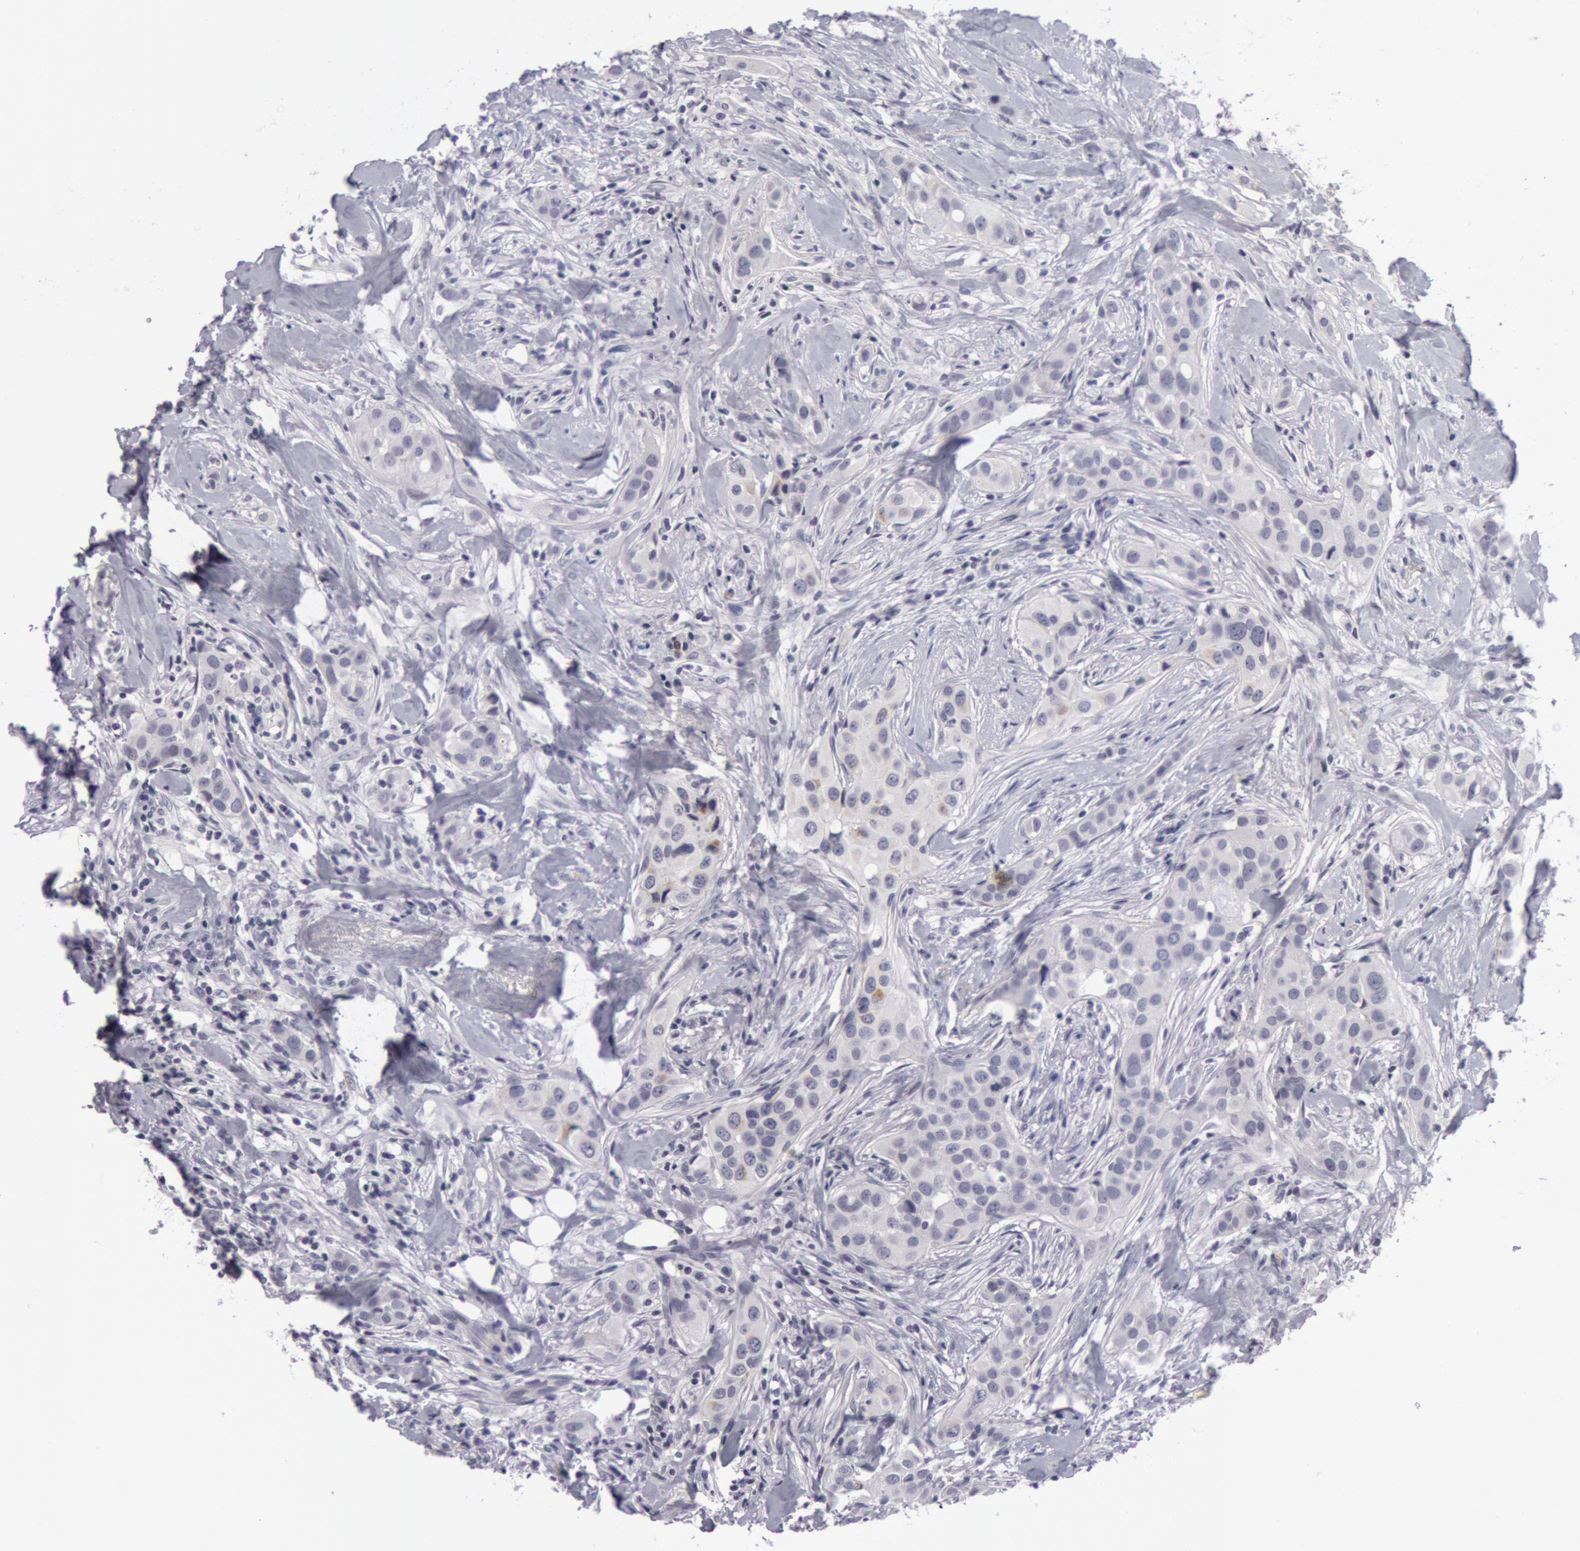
{"staining": {"intensity": "negative", "quantity": "none", "location": "none"}, "tissue": "breast cancer", "cell_type": "Tumor cells", "image_type": "cancer", "snomed": [{"axis": "morphology", "description": "Duct carcinoma"}, {"axis": "topography", "description": "Breast"}], "caption": "Breast intraductal carcinoma stained for a protein using IHC shows no expression tumor cells.", "gene": "NLGN4X", "patient": {"sex": "female", "age": 45}}